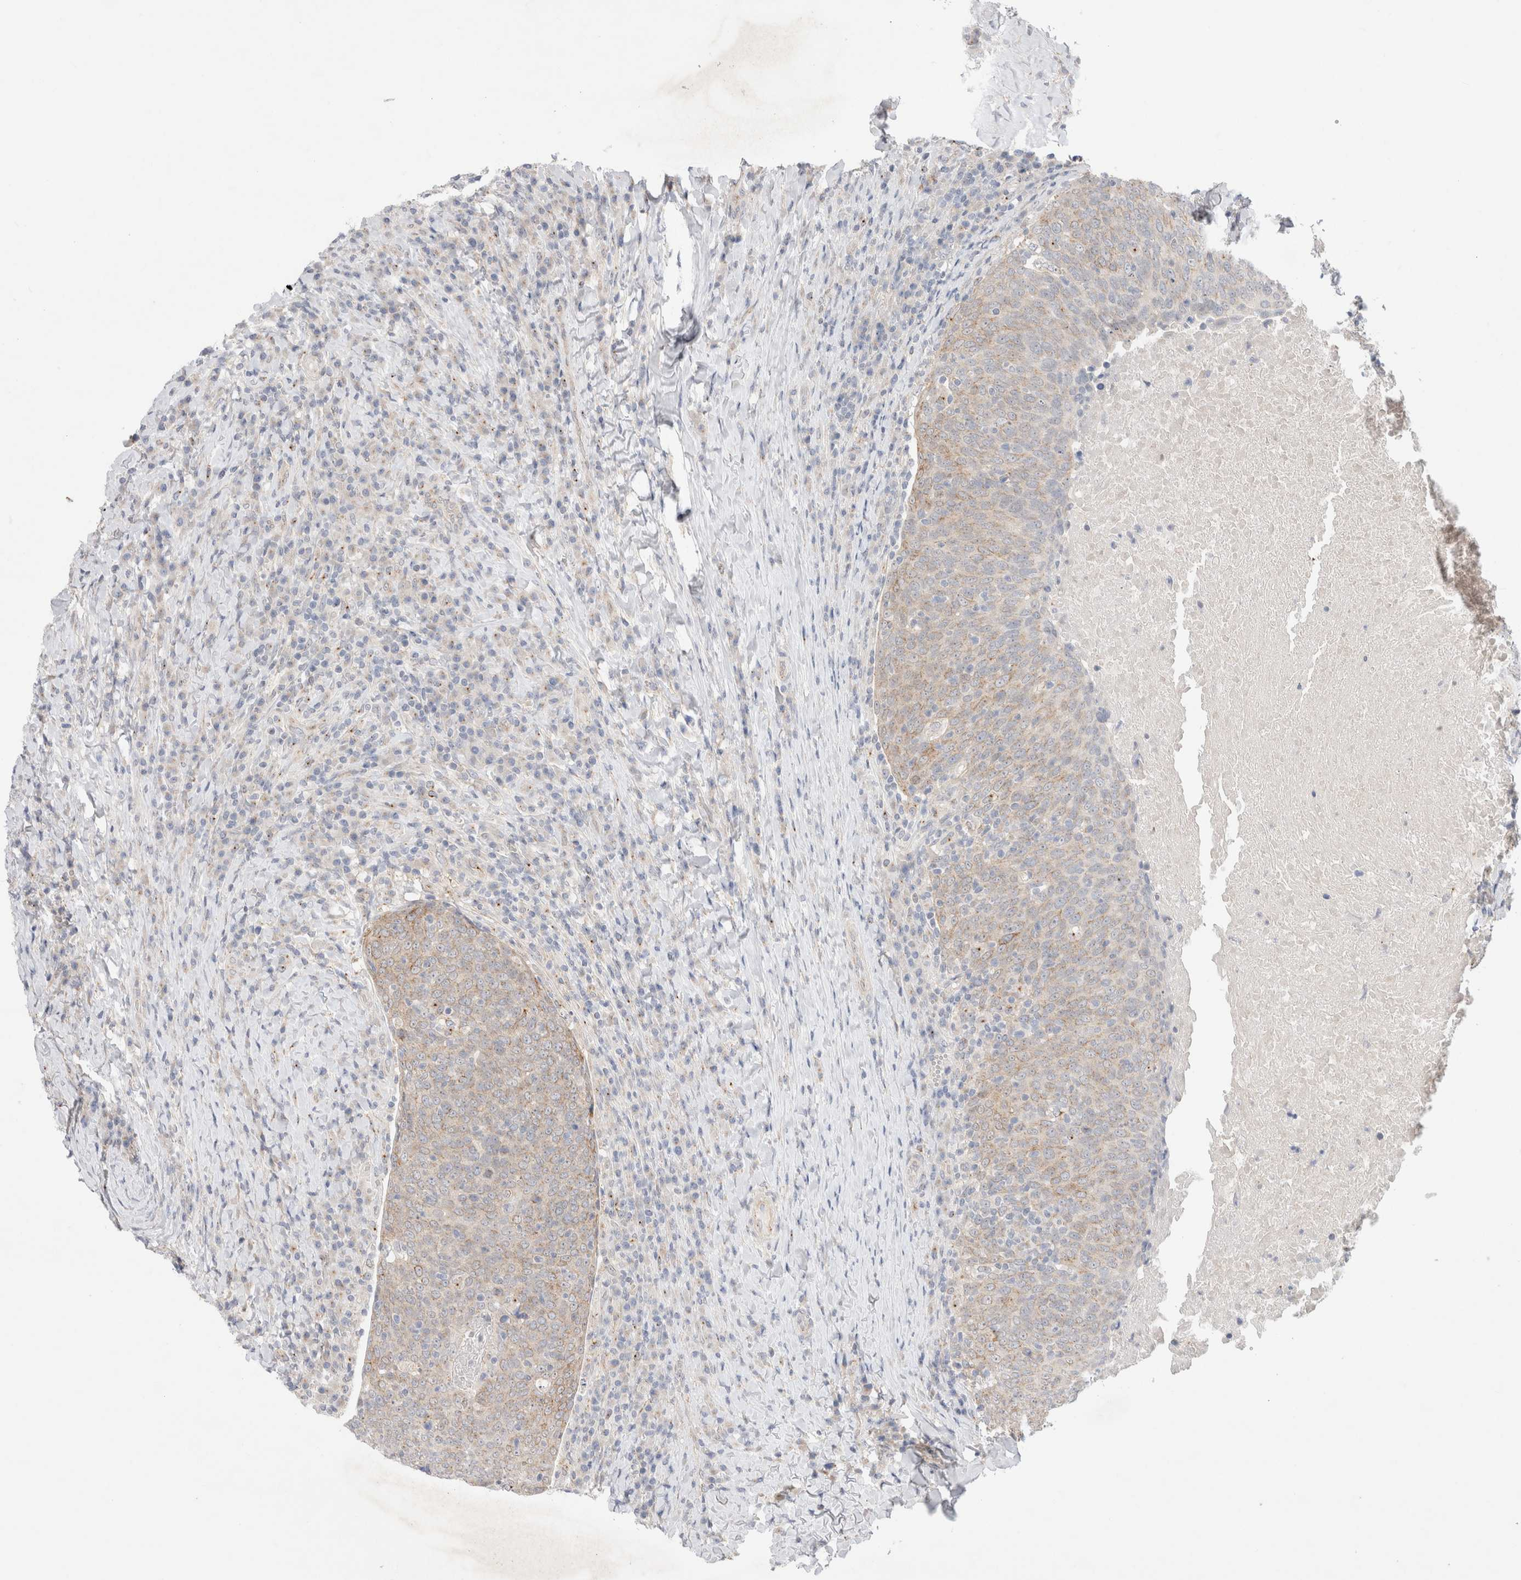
{"staining": {"intensity": "weak", "quantity": "<25%", "location": "cytoplasmic/membranous"}, "tissue": "head and neck cancer", "cell_type": "Tumor cells", "image_type": "cancer", "snomed": [{"axis": "morphology", "description": "Squamous cell carcinoma, NOS"}, {"axis": "morphology", "description": "Squamous cell carcinoma, metastatic, NOS"}, {"axis": "topography", "description": "Lymph node"}, {"axis": "topography", "description": "Head-Neck"}], "caption": "This is an immunohistochemistry image of human head and neck cancer (squamous cell carcinoma). There is no expression in tumor cells.", "gene": "BICD2", "patient": {"sex": "male", "age": 62}}